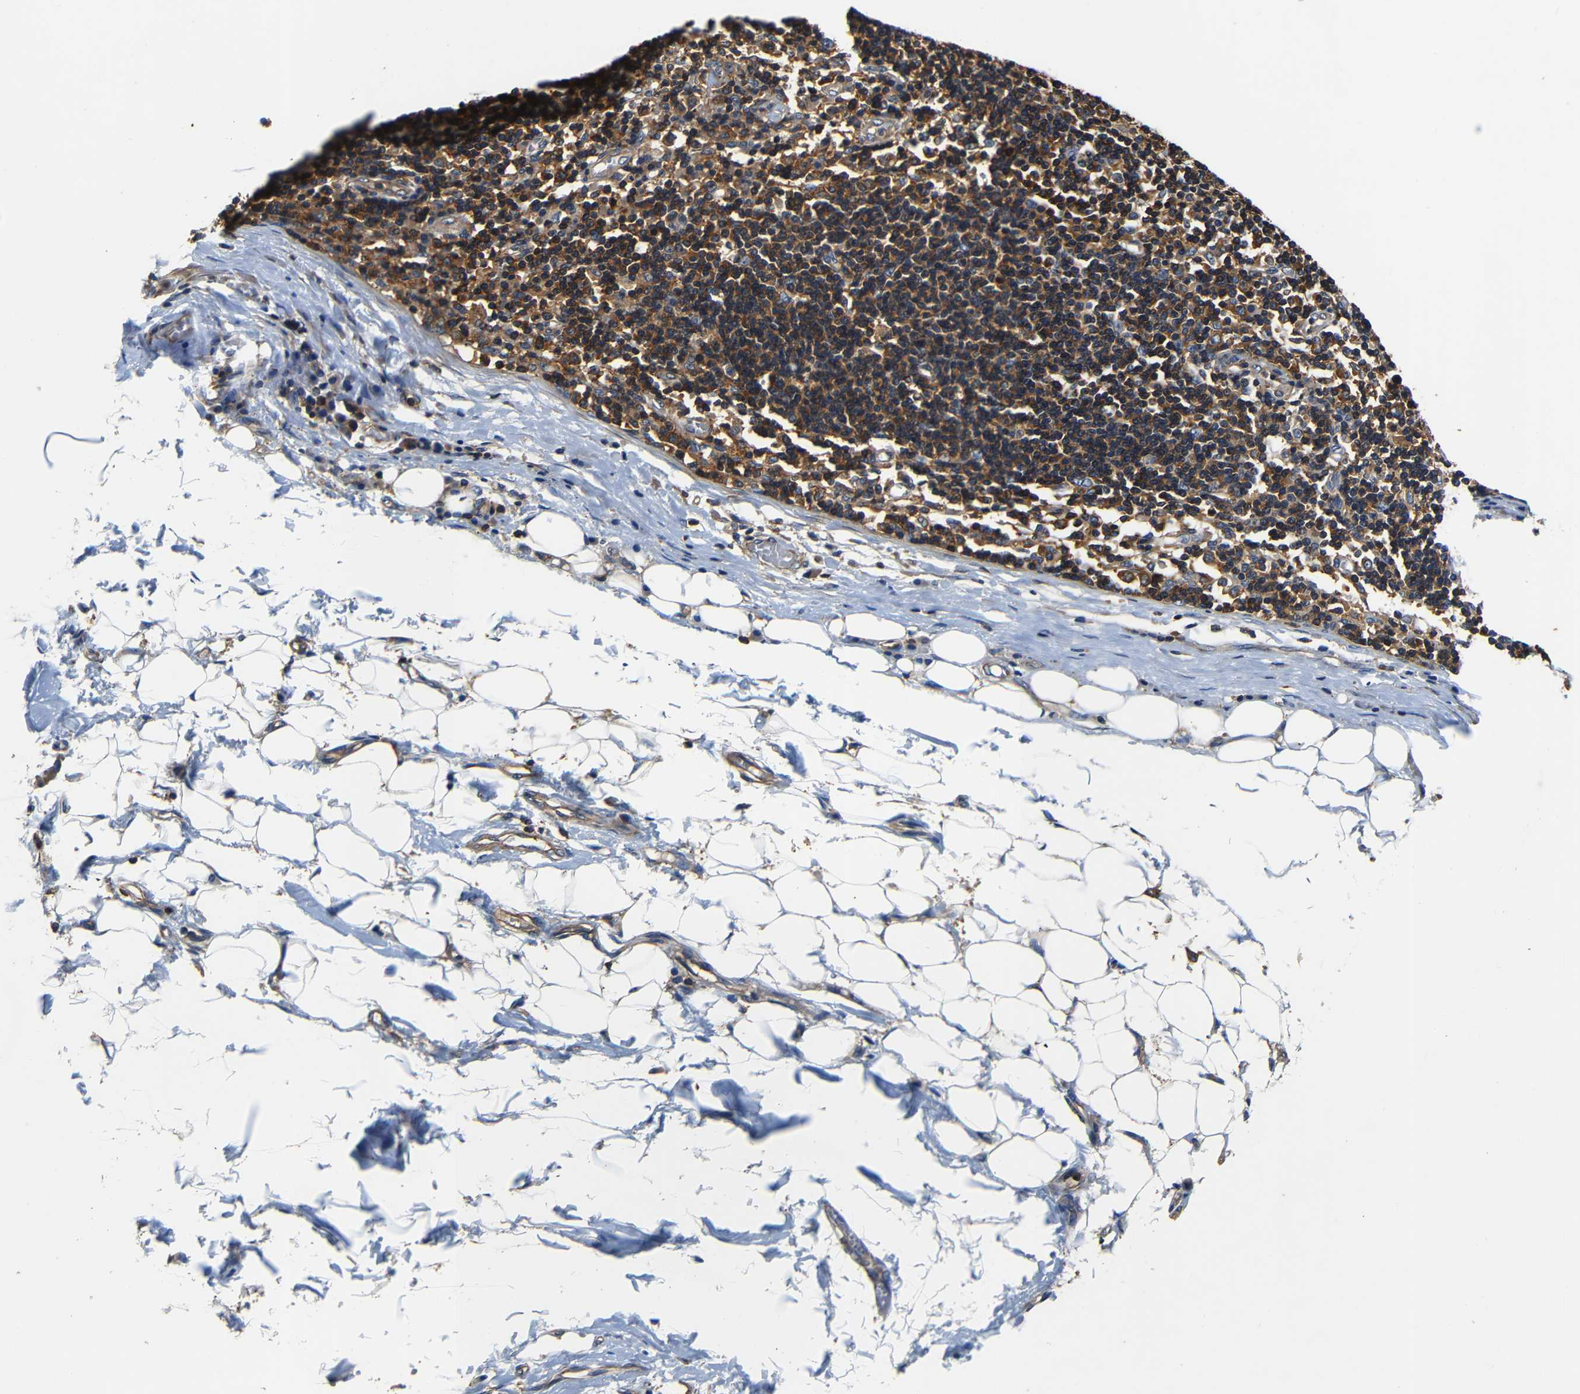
{"staining": {"intensity": "weak", "quantity": ">75%", "location": "cytoplasmic/membranous"}, "tissue": "adipose tissue", "cell_type": "Adipocytes", "image_type": "normal", "snomed": [{"axis": "morphology", "description": "Normal tissue, NOS"}, {"axis": "morphology", "description": "Adenocarcinoma, NOS"}, {"axis": "topography", "description": "Esophagus"}], "caption": "The photomicrograph shows staining of normal adipose tissue, revealing weak cytoplasmic/membranous protein staining (brown color) within adipocytes.", "gene": "CNR2", "patient": {"sex": "male", "age": 62}}